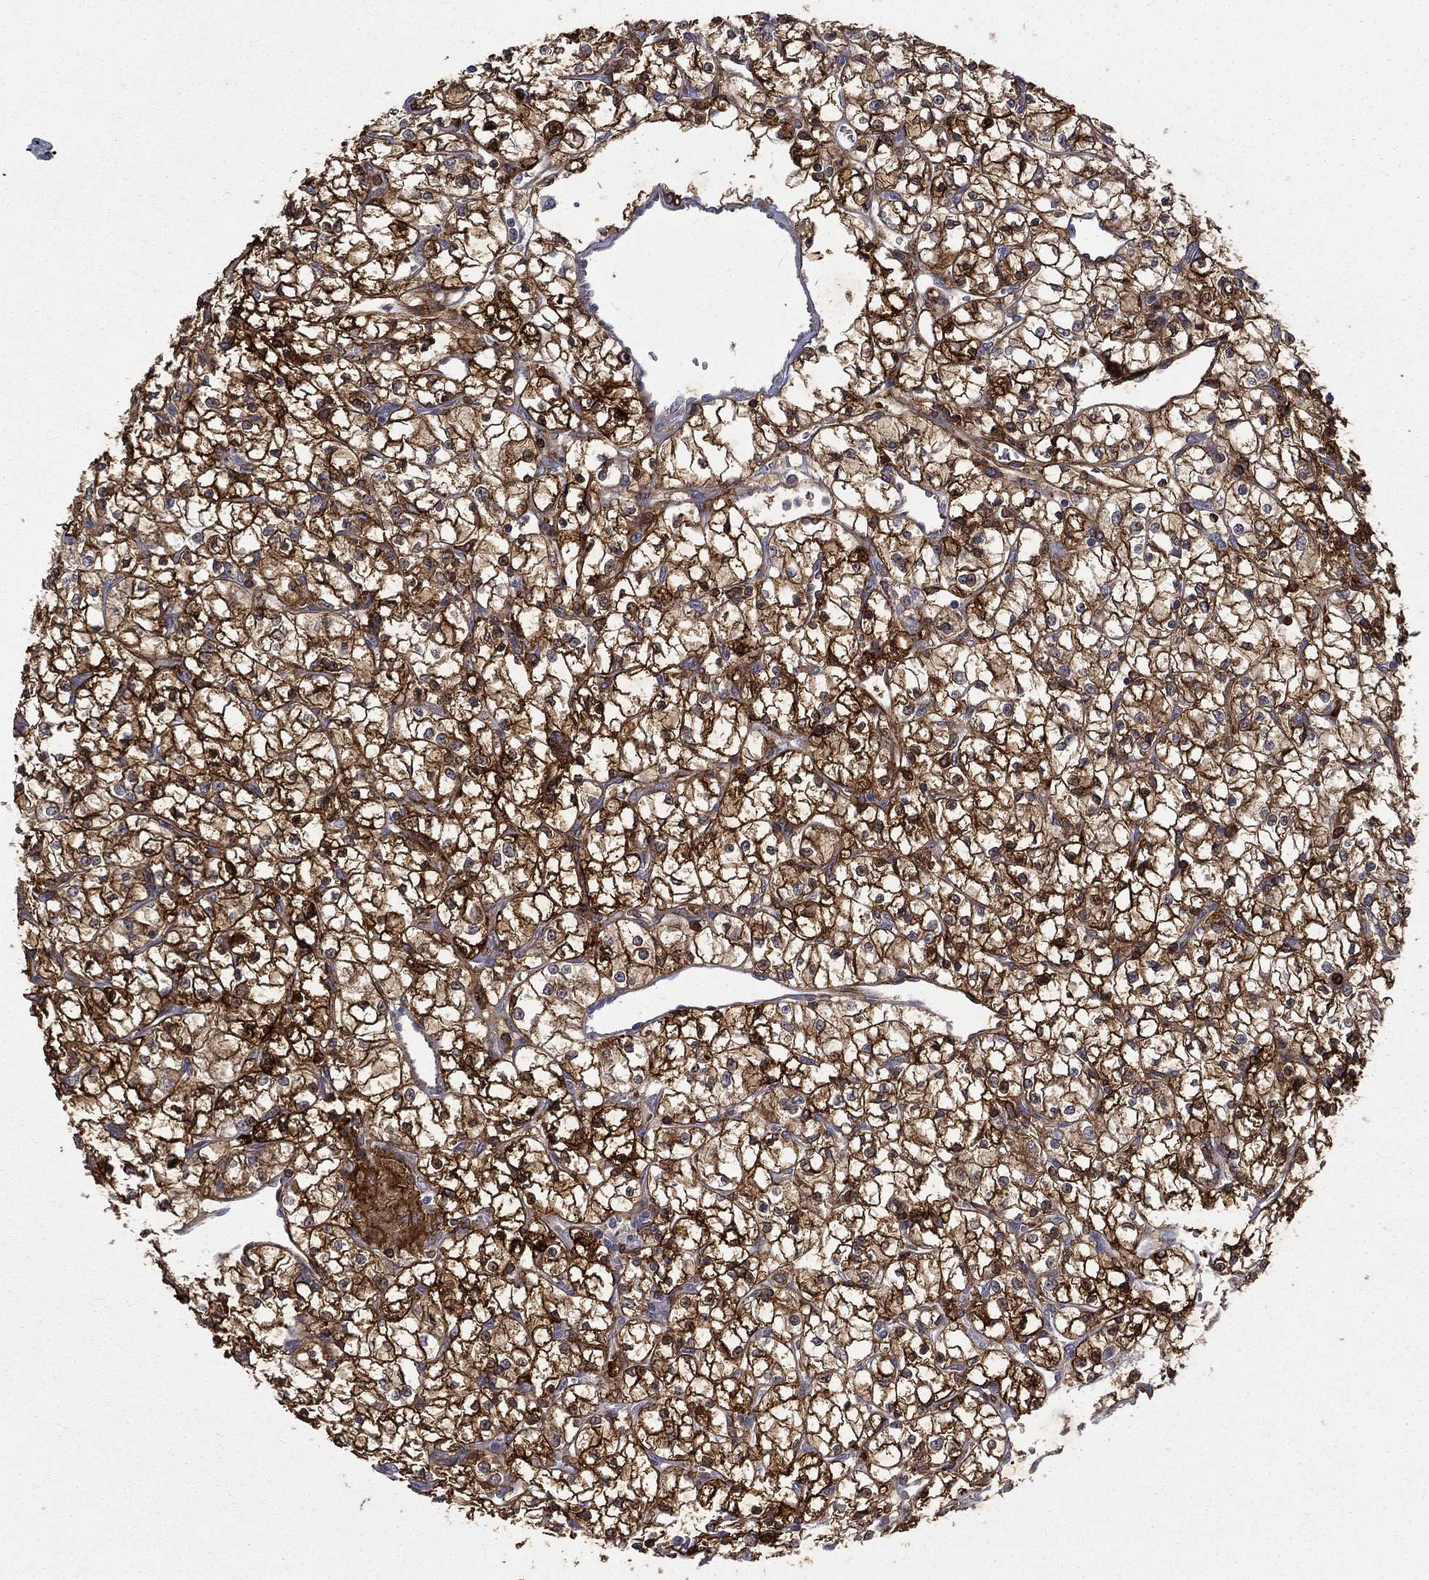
{"staining": {"intensity": "strong", "quantity": ">75%", "location": "cytoplasmic/membranous"}, "tissue": "renal cancer", "cell_type": "Tumor cells", "image_type": "cancer", "snomed": [{"axis": "morphology", "description": "Adenocarcinoma, NOS"}, {"axis": "topography", "description": "Kidney"}], "caption": "Strong cytoplasmic/membranous protein staining is appreciated in approximately >75% of tumor cells in renal adenocarcinoma.", "gene": "PCBP3", "patient": {"sex": "female", "age": 64}}